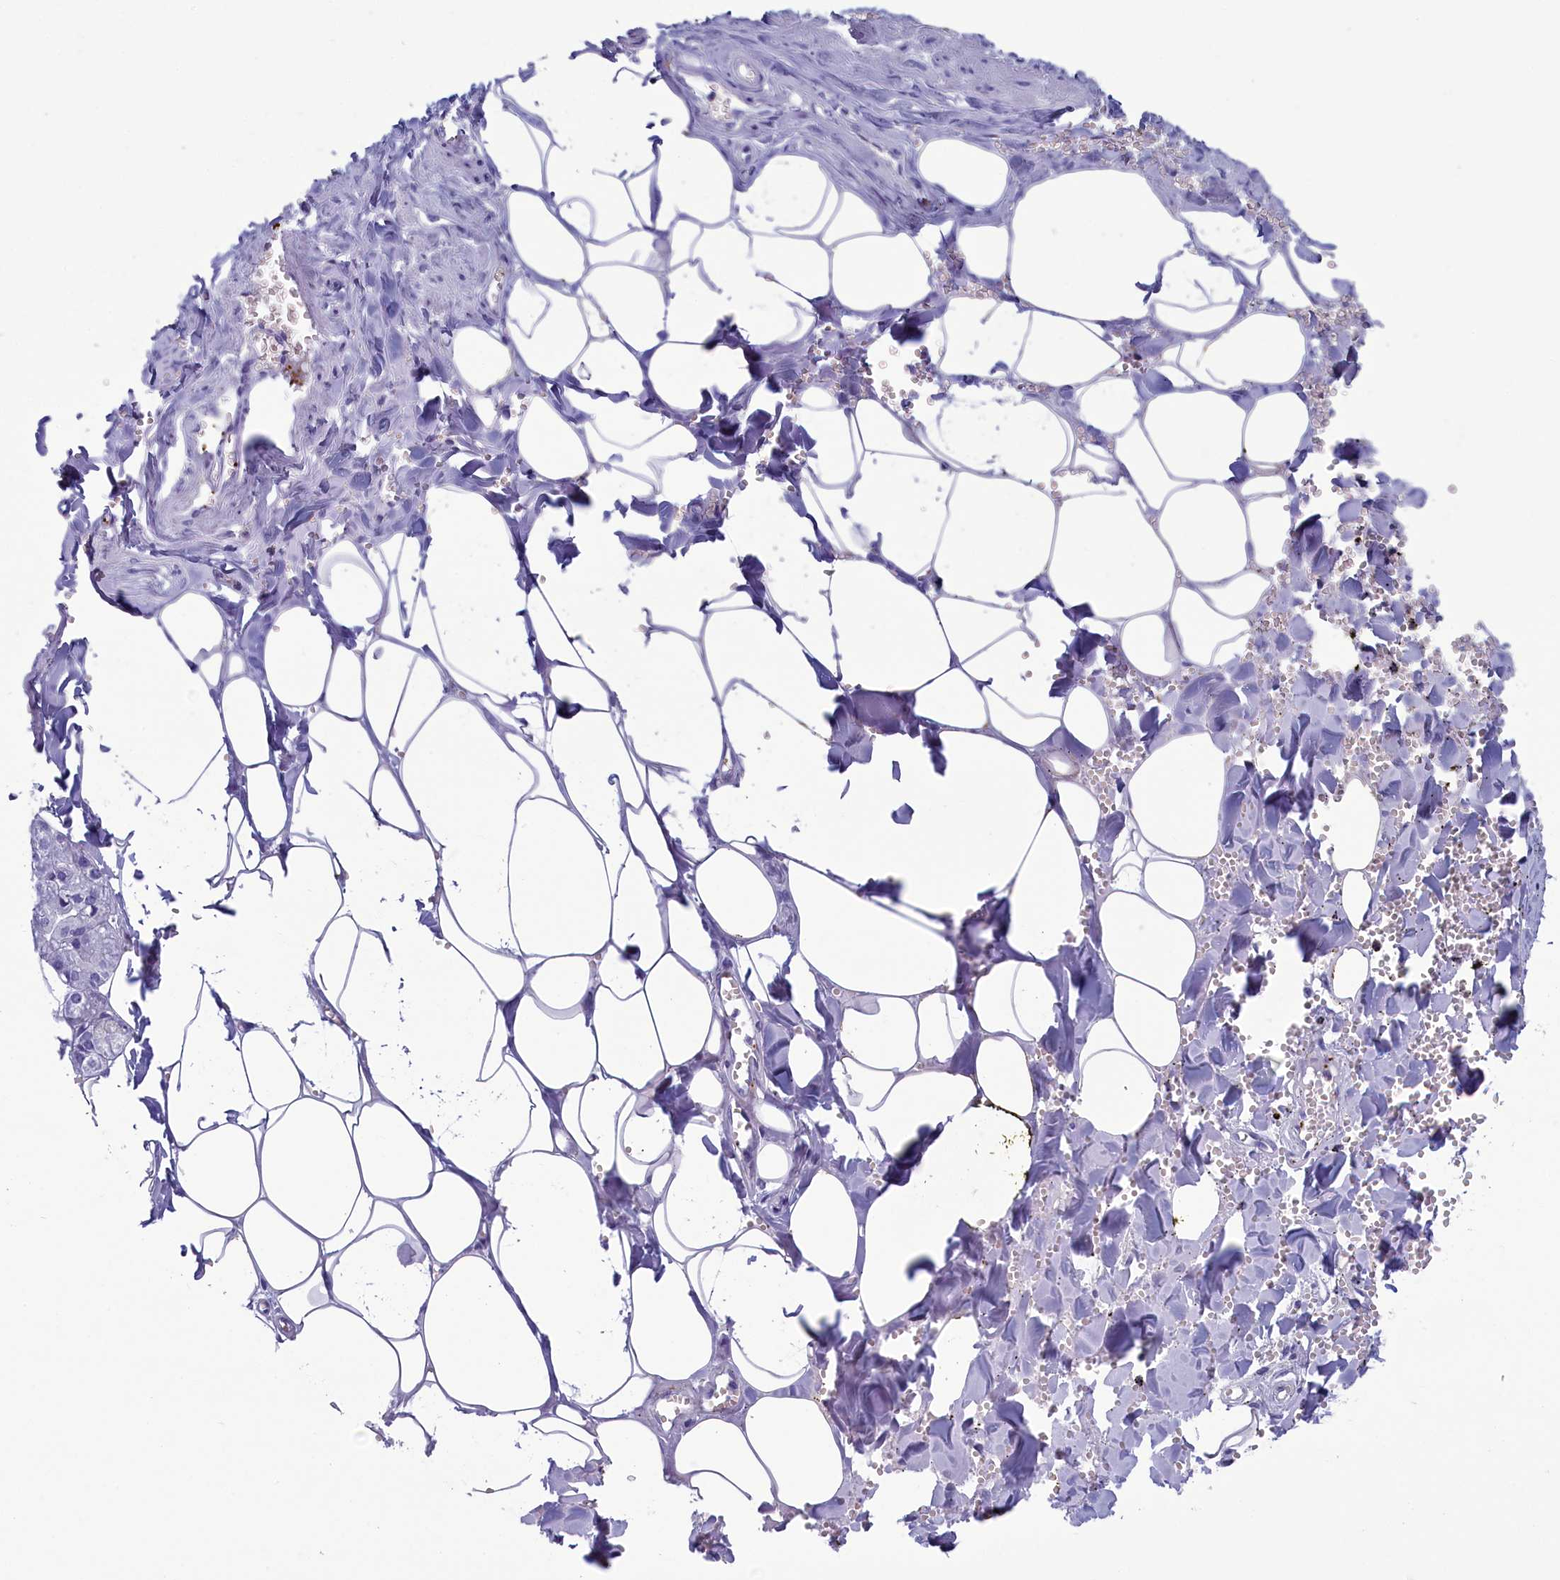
{"staining": {"intensity": "negative", "quantity": "none", "location": "none"}, "tissue": "salivary gland", "cell_type": "Glandular cells", "image_type": "normal", "snomed": [{"axis": "morphology", "description": "Normal tissue, NOS"}, {"axis": "topography", "description": "Salivary gland"}], "caption": "An immunohistochemistry image of unremarkable salivary gland is shown. There is no staining in glandular cells of salivary gland. (Stains: DAB (3,3'-diaminobenzidine) immunohistochemistry with hematoxylin counter stain, Microscopy: brightfield microscopy at high magnification).", "gene": "AIFM2", "patient": {"sex": "male", "age": 62}}